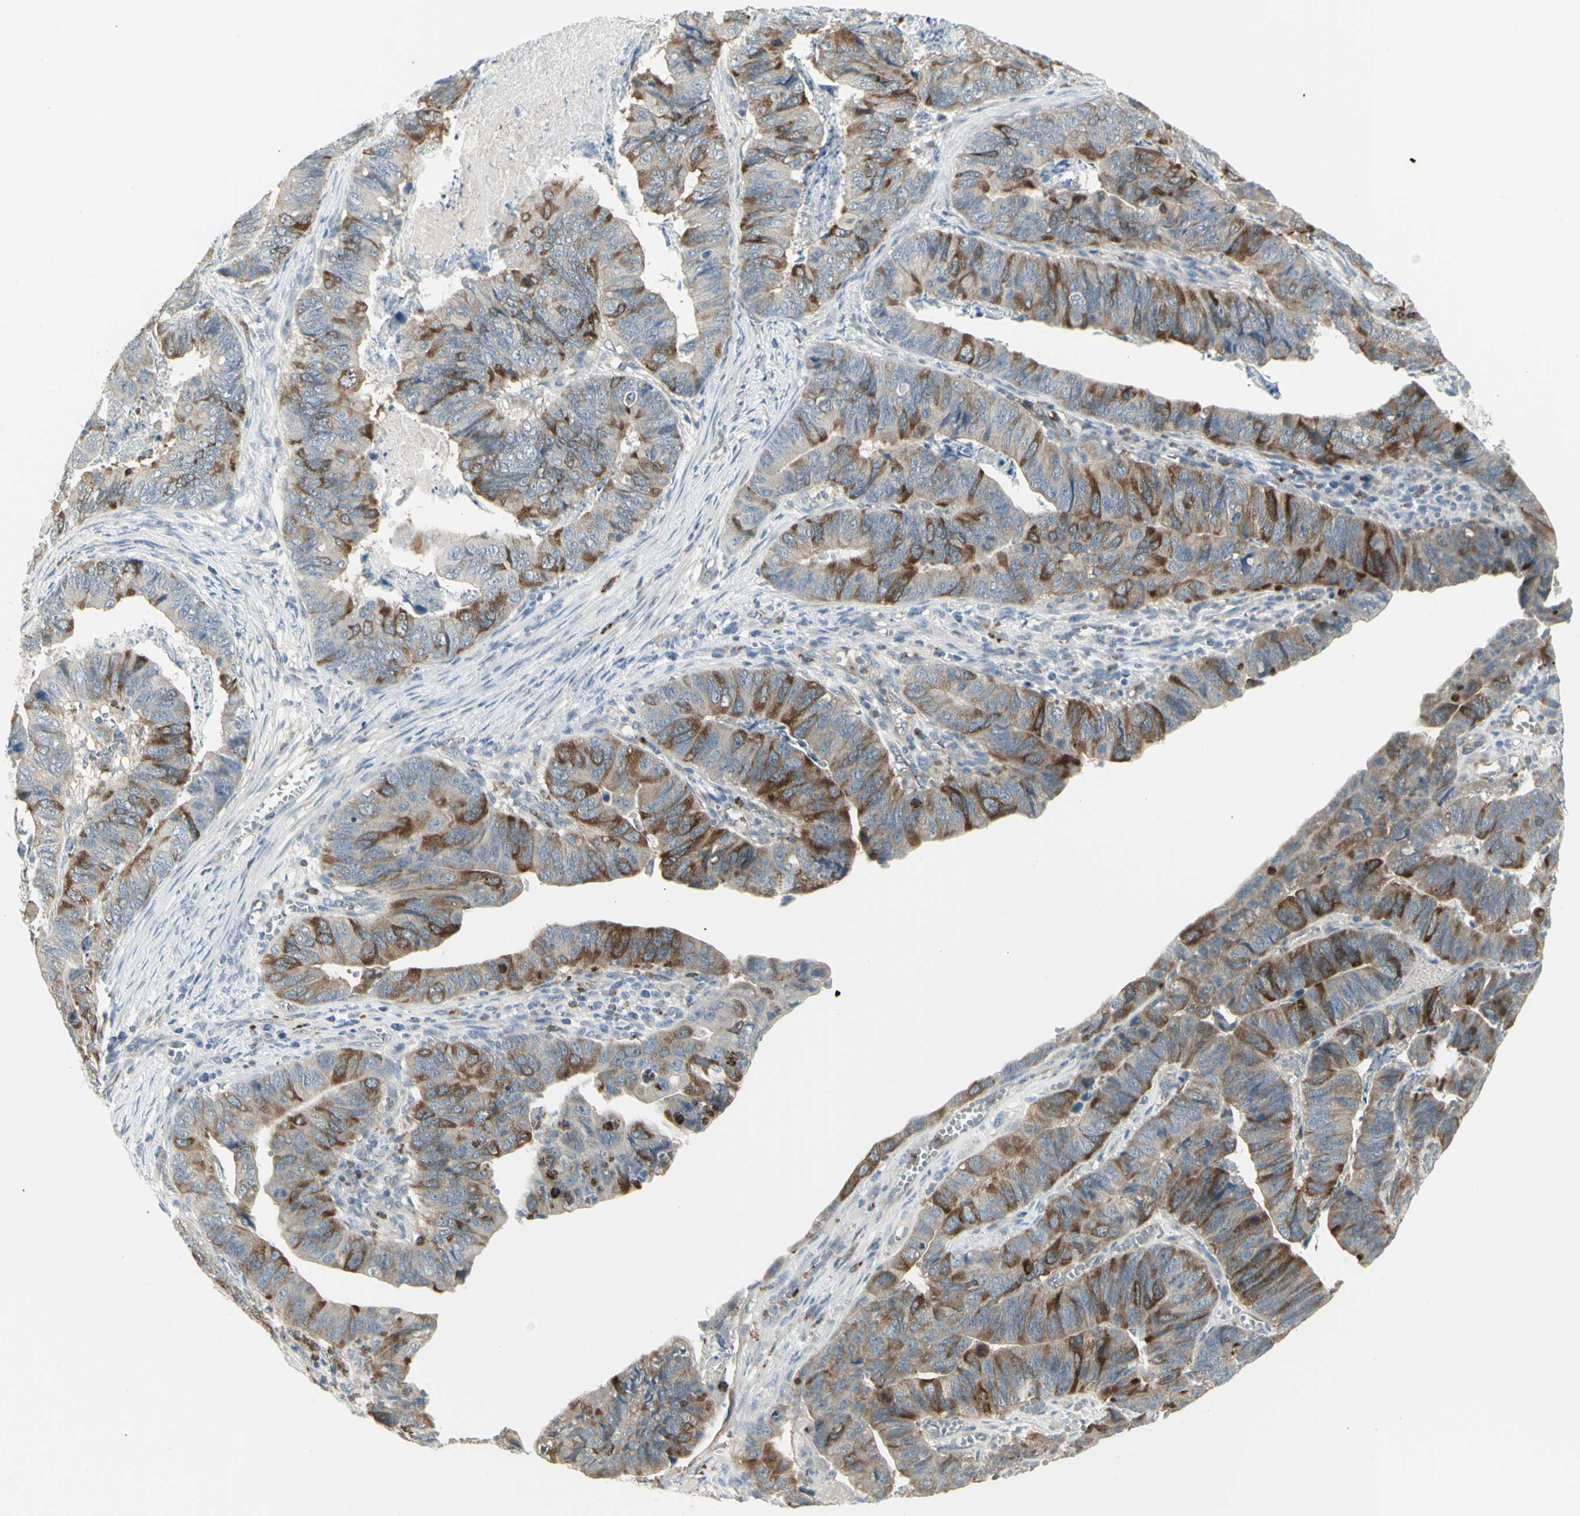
{"staining": {"intensity": "strong", "quantity": "25%-75%", "location": "cytoplasmic/membranous"}, "tissue": "stomach cancer", "cell_type": "Tumor cells", "image_type": "cancer", "snomed": [{"axis": "morphology", "description": "Adenocarcinoma, NOS"}, {"axis": "topography", "description": "Stomach, lower"}], "caption": "The image displays a brown stain indicating the presence of a protein in the cytoplasmic/membranous of tumor cells in stomach cancer.", "gene": "CCNB2", "patient": {"sex": "male", "age": 77}}